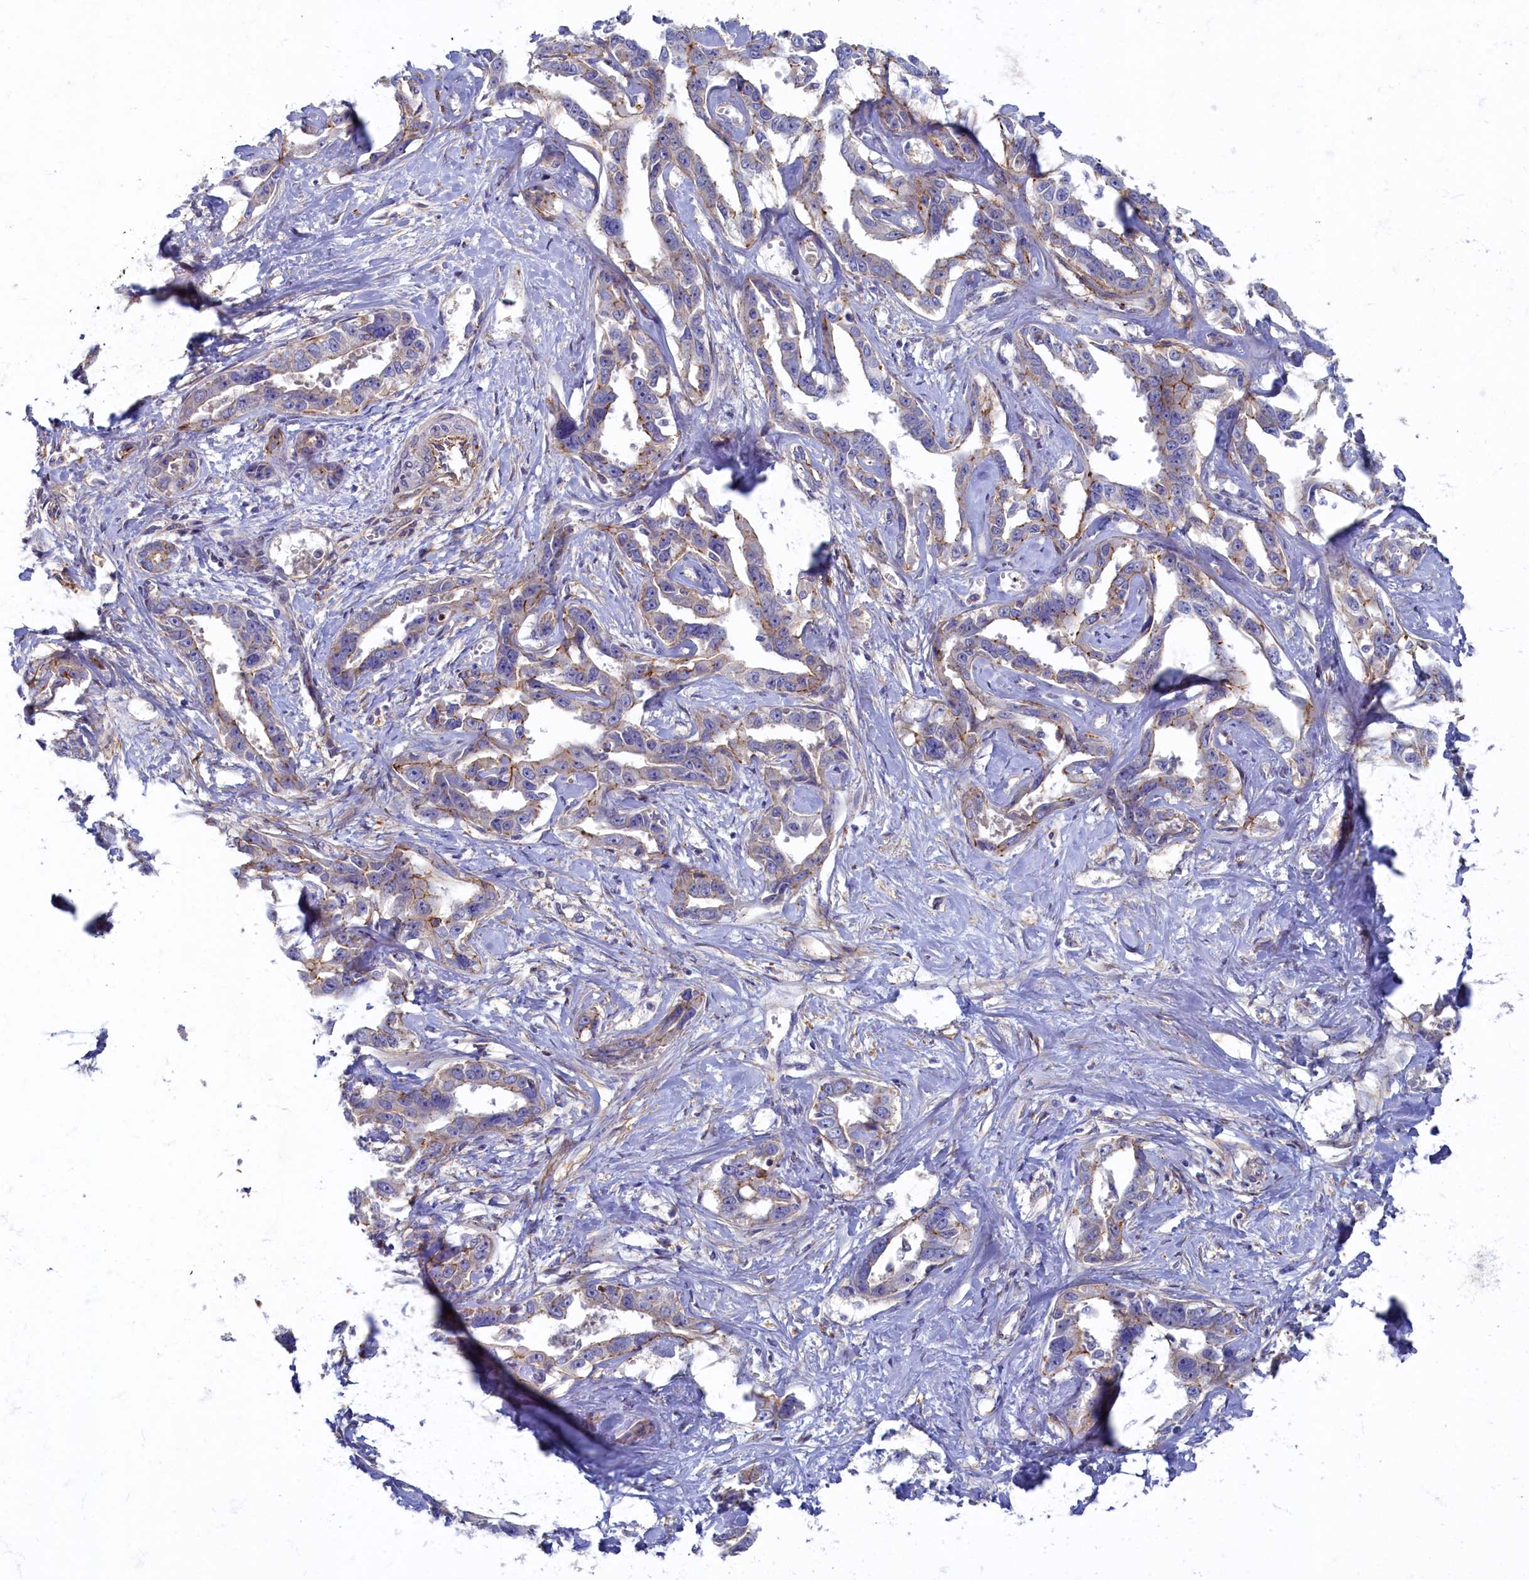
{"staining": {"intensity": "weak", "quantity": "<25%", "location": "cytoplasmic/membranous"}, "tissue": "liver cancer", "cell_type": "Tumor cells", "image_type": "cancer", "snomed": [{"axis": "morphology", "description": "Cholangiocarcinoma"}, {"axis": "topography", "description": "Liver"}], "caption": "This is an immunohistochemistry (IHC) micrograph of human liver cancer (cholangiocarcinoma). There is no staining in tumor cells.", "gene": "PSMG2", "patient": {"sex": "male", "age": 59}}